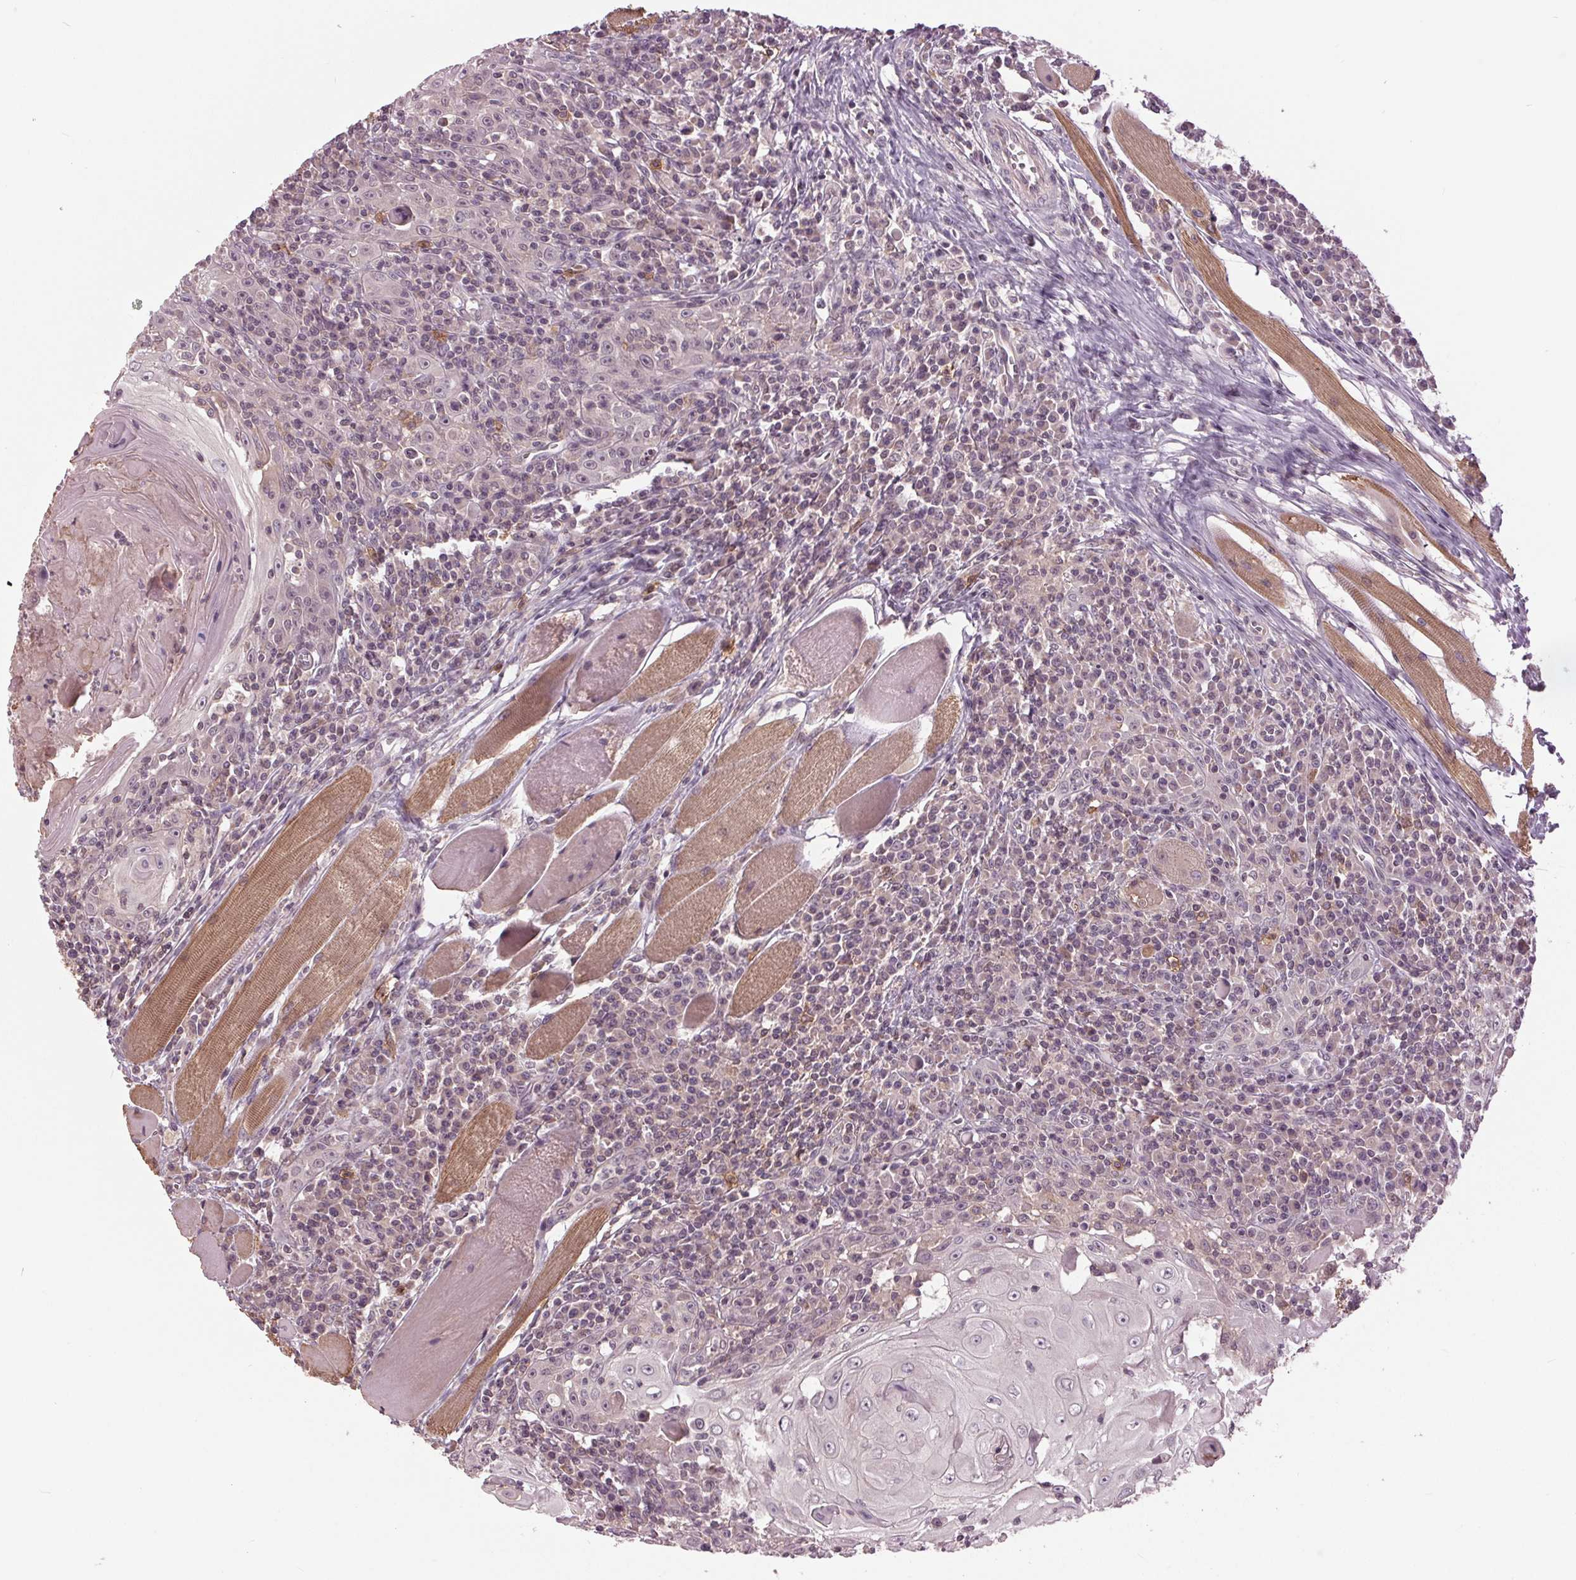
{"staining": {"intensity": "negative", "quantity": "none", "location": "none"}, "tissue": "head and neck cancer", "cell_type": "Tumor cells", "image_type": "cancer", "snomed": [{"axis": "morphology", "description": "Squamous cell carcinoma, NOS"}, {"axis": "topography", "description": "Head-Neck"}], "caption": "An image of human head and neck cancer (squamous cell carcinoma) is negative for staining in tumor cells. The staining was performed using DAB (3,3'-diaminobenzidine) to visualize the protein expression in brown, while the nuclei were stained in blue with hematoxylin (Magnification: 20x).", "gene": "SIGLEC6", "patient": {"sex": "male", "age": 52}}